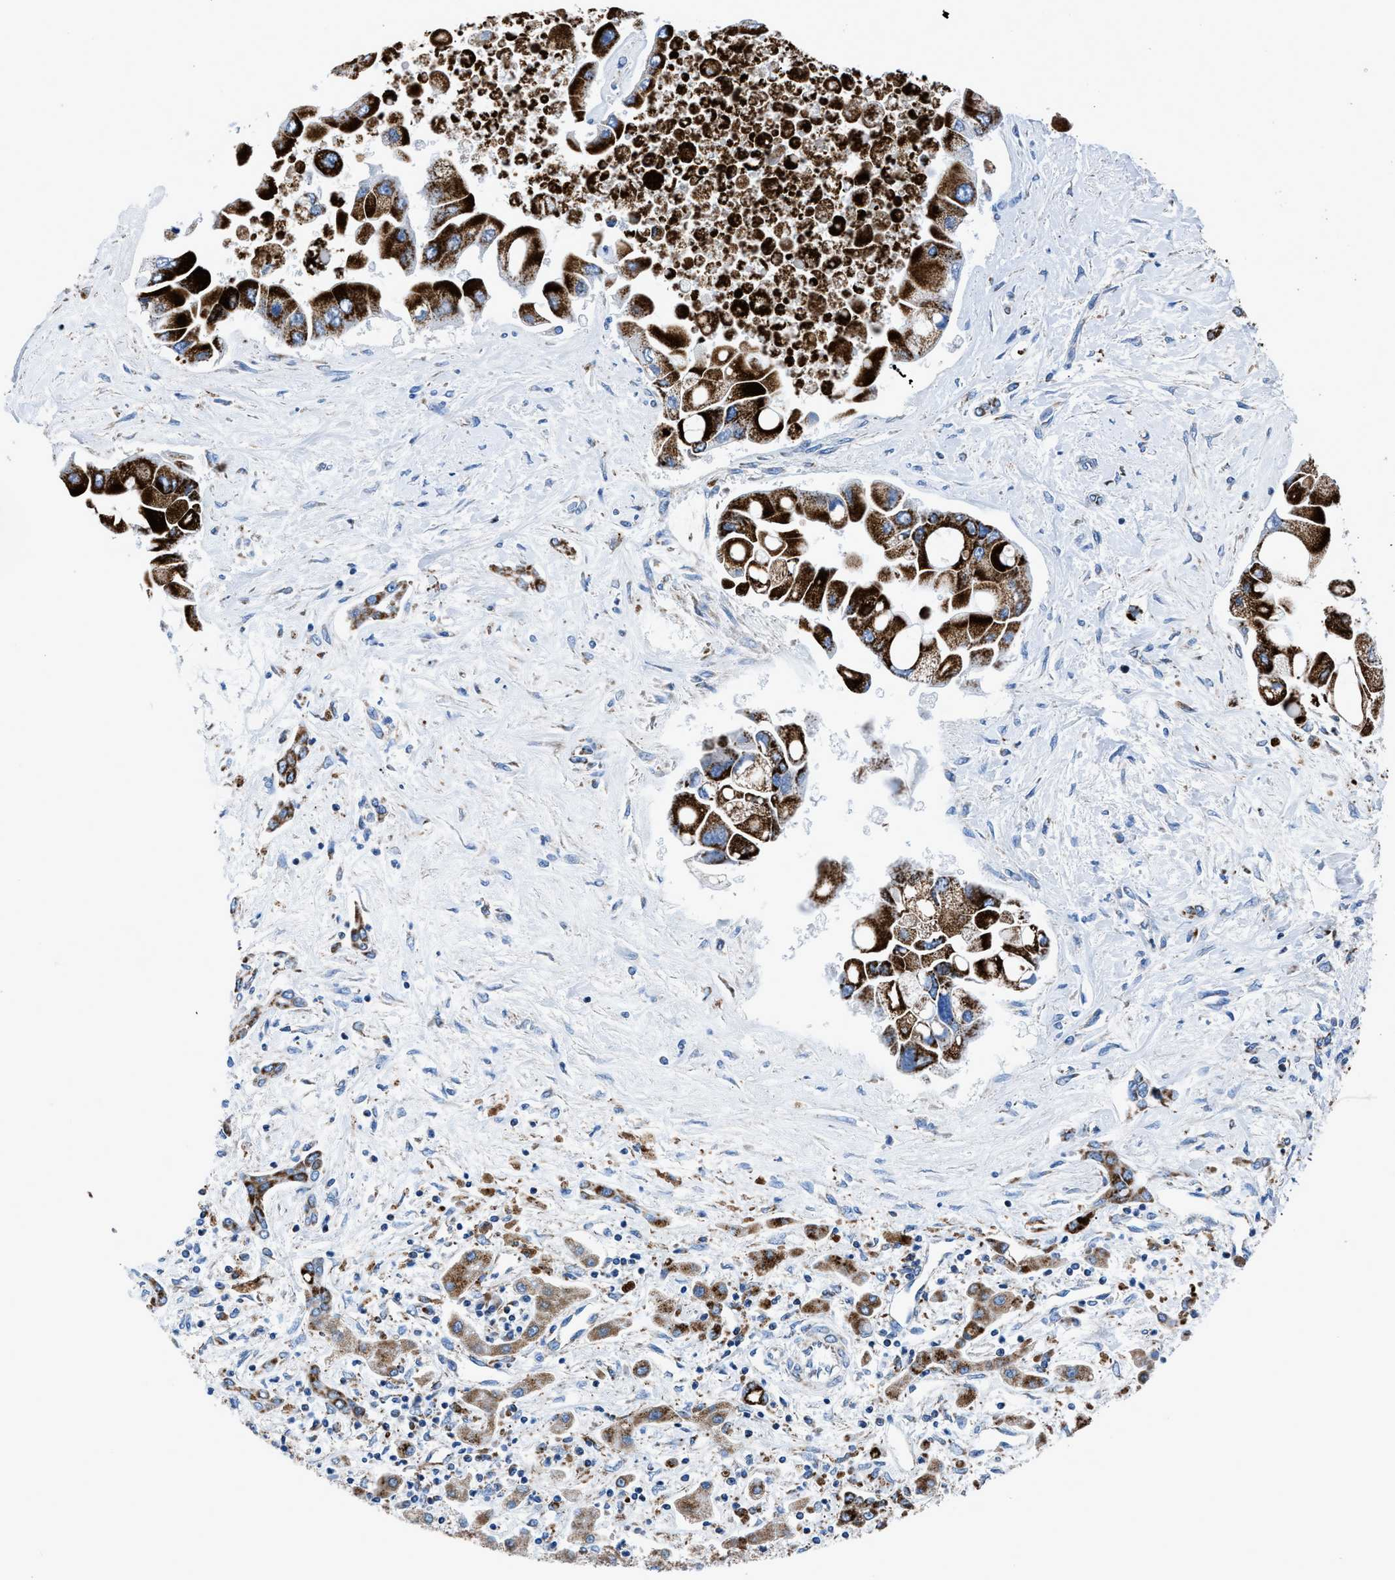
{"staining": {"intensity": "strong", "quantity": ">75%", "location": "cytoplasmic/membranous"}, "tissue": "liver cancer", "cell_type": "Tumor cells", "image_type": "cancer", "snomed": [{"axis": "morphology", "description": "Cholangiocarcinoma"}, {"axis": "topography", "description": "Liver"}], "caption": "A high amount of strong cytoplasmic/membranous positivity is seen in approximately >75% of tumor cells in liver cholangiocarcinoma tissue.", "gene": "ZDHHC3", "patient": {"sex": "male", "age": 50}}